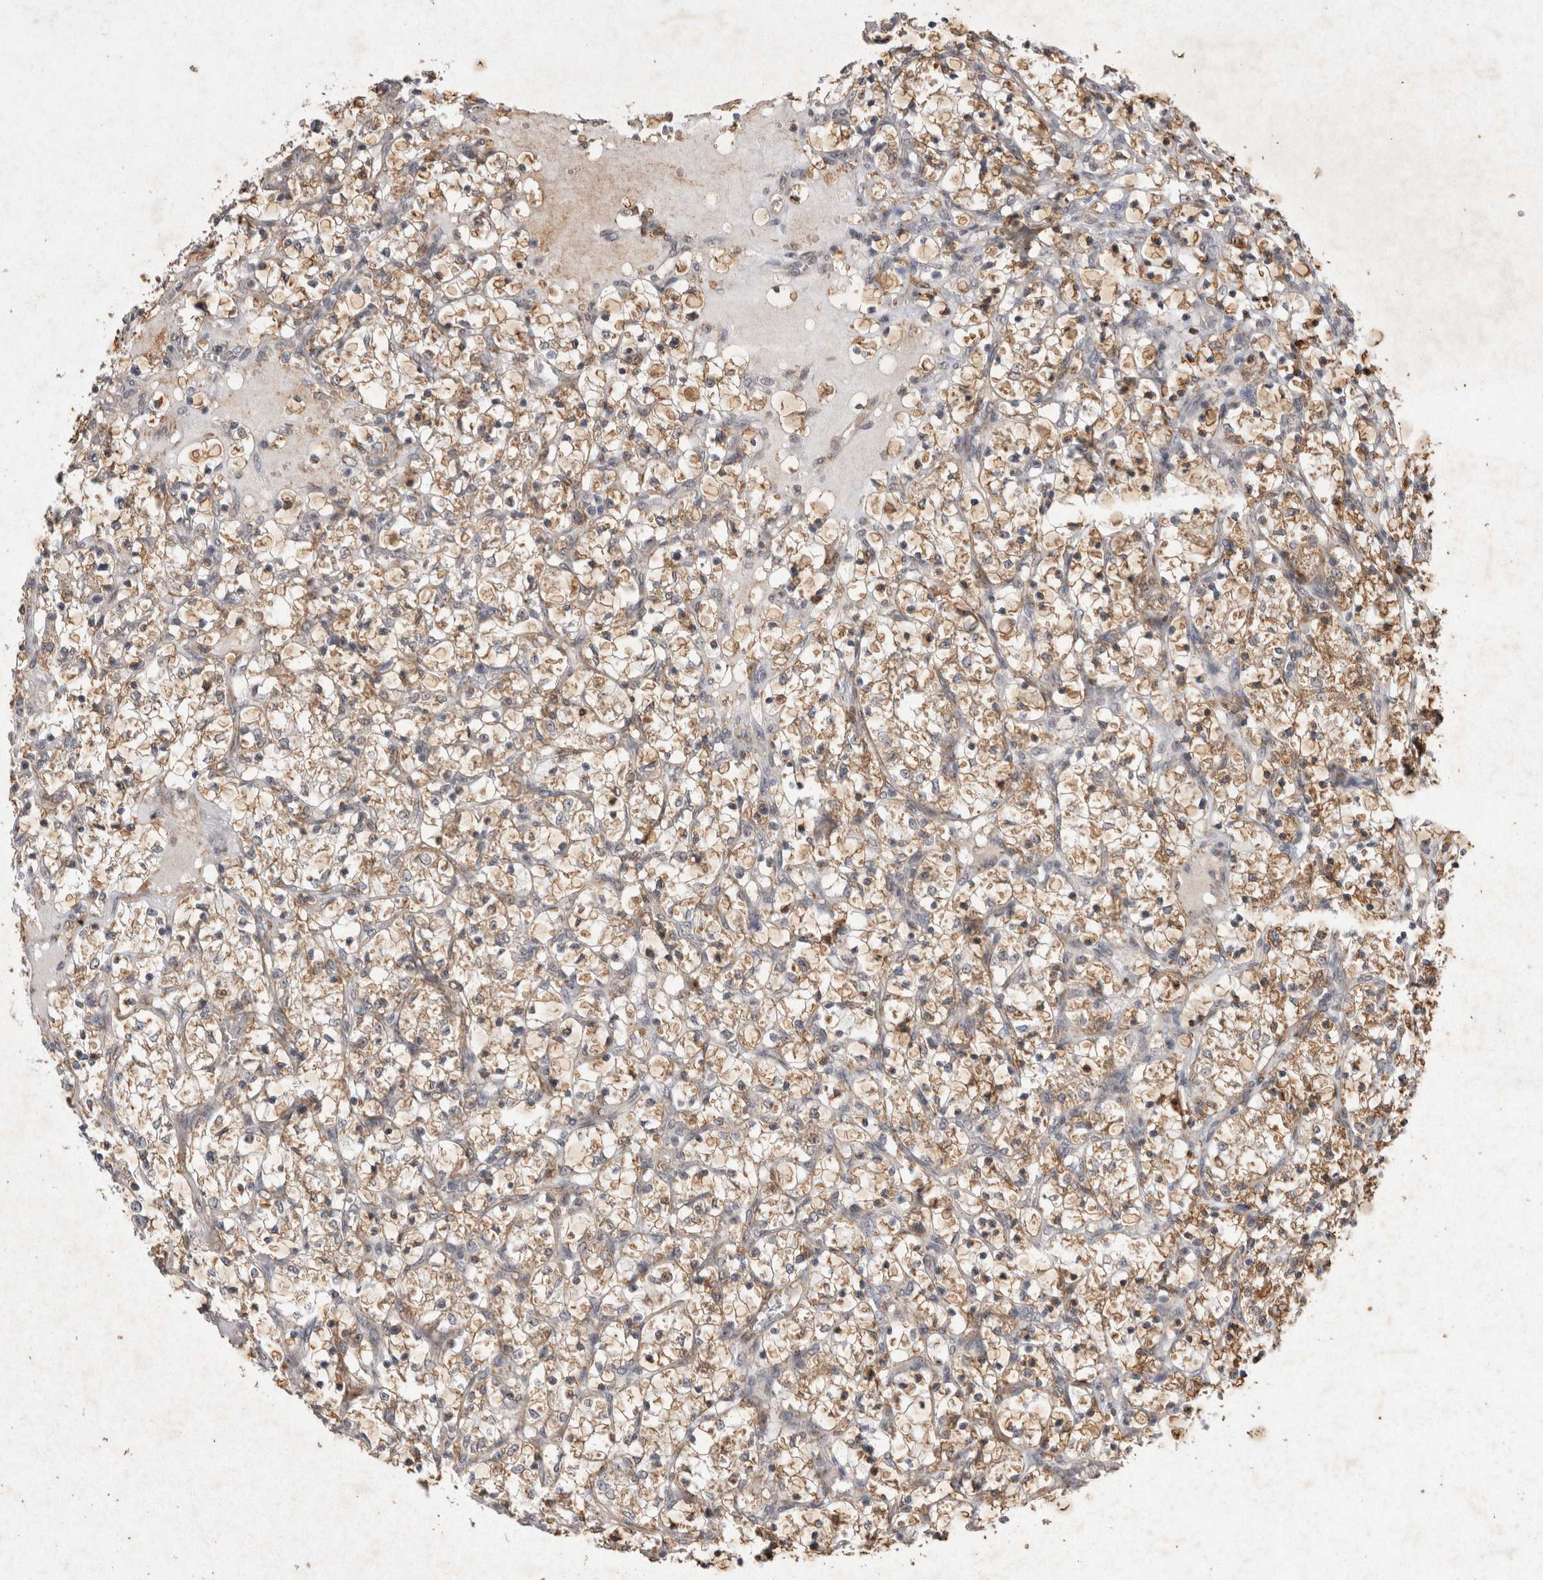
{"staining": {"intensity": "moderate", "quantity": ">75%", "location": "cytoplasmic/membranous"}, "tissue": "renal cancer", "cell_type": "Tumor cells", "image_type": "cancer", "snomed": [{"axis": "morphology", "description": "Adenocarcinoma, NOS"}, {"axis": "topography", "description": "Kidney"}], "caption": "Immunohistochemistry photomicrograph of neoplastic tissue: renal adenocarcinoma stained using immunohistochemistry reveals medium levels of moderate protein expression localized specifically in the cytoplasmic/membranous of tumor cells, appearing as a cytoplasmic/membranous brown color.", "gene": "STK11", "patient": {"sex": "female", "age": 69}}